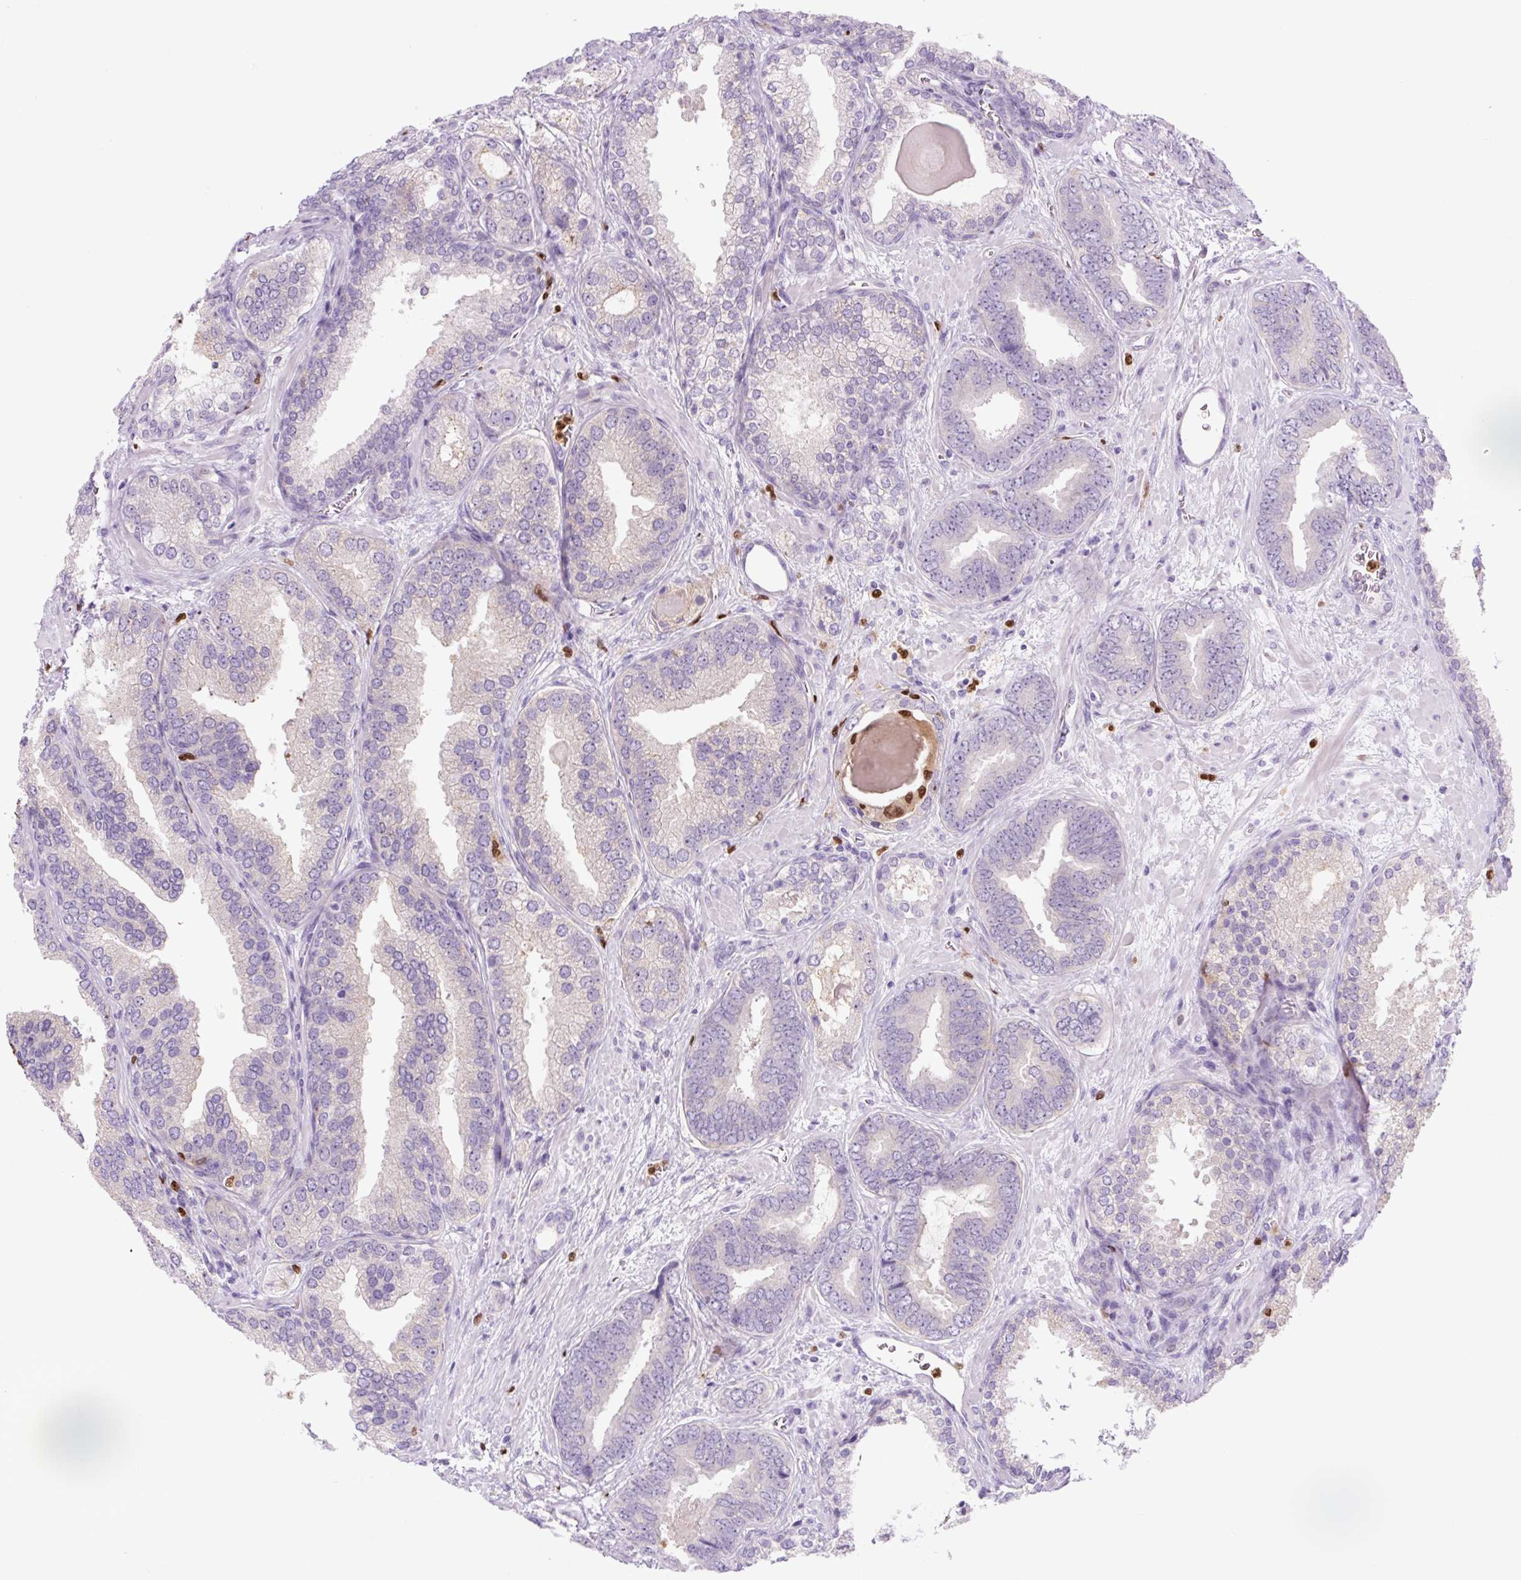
{"staining": {"intensity": "negative", "quantity": "none", "location": "none"}, "tissue": "prostate cancer", "cell_type": "Tumor cells", "image_type": "cancer", "snomed": [{"axis": "morphology", "description": "Adenocarcinoma, High grade"}, {"axis": "topography", "description": "Prostate"}], "caption": "Prostate cancer (adenocarcinoma (high-grade)) was stained to show a protein in brown. There is no significant staining in tumor cells.", "gene": "SPI1", "patient": {"sex": "male", "age": 63}}